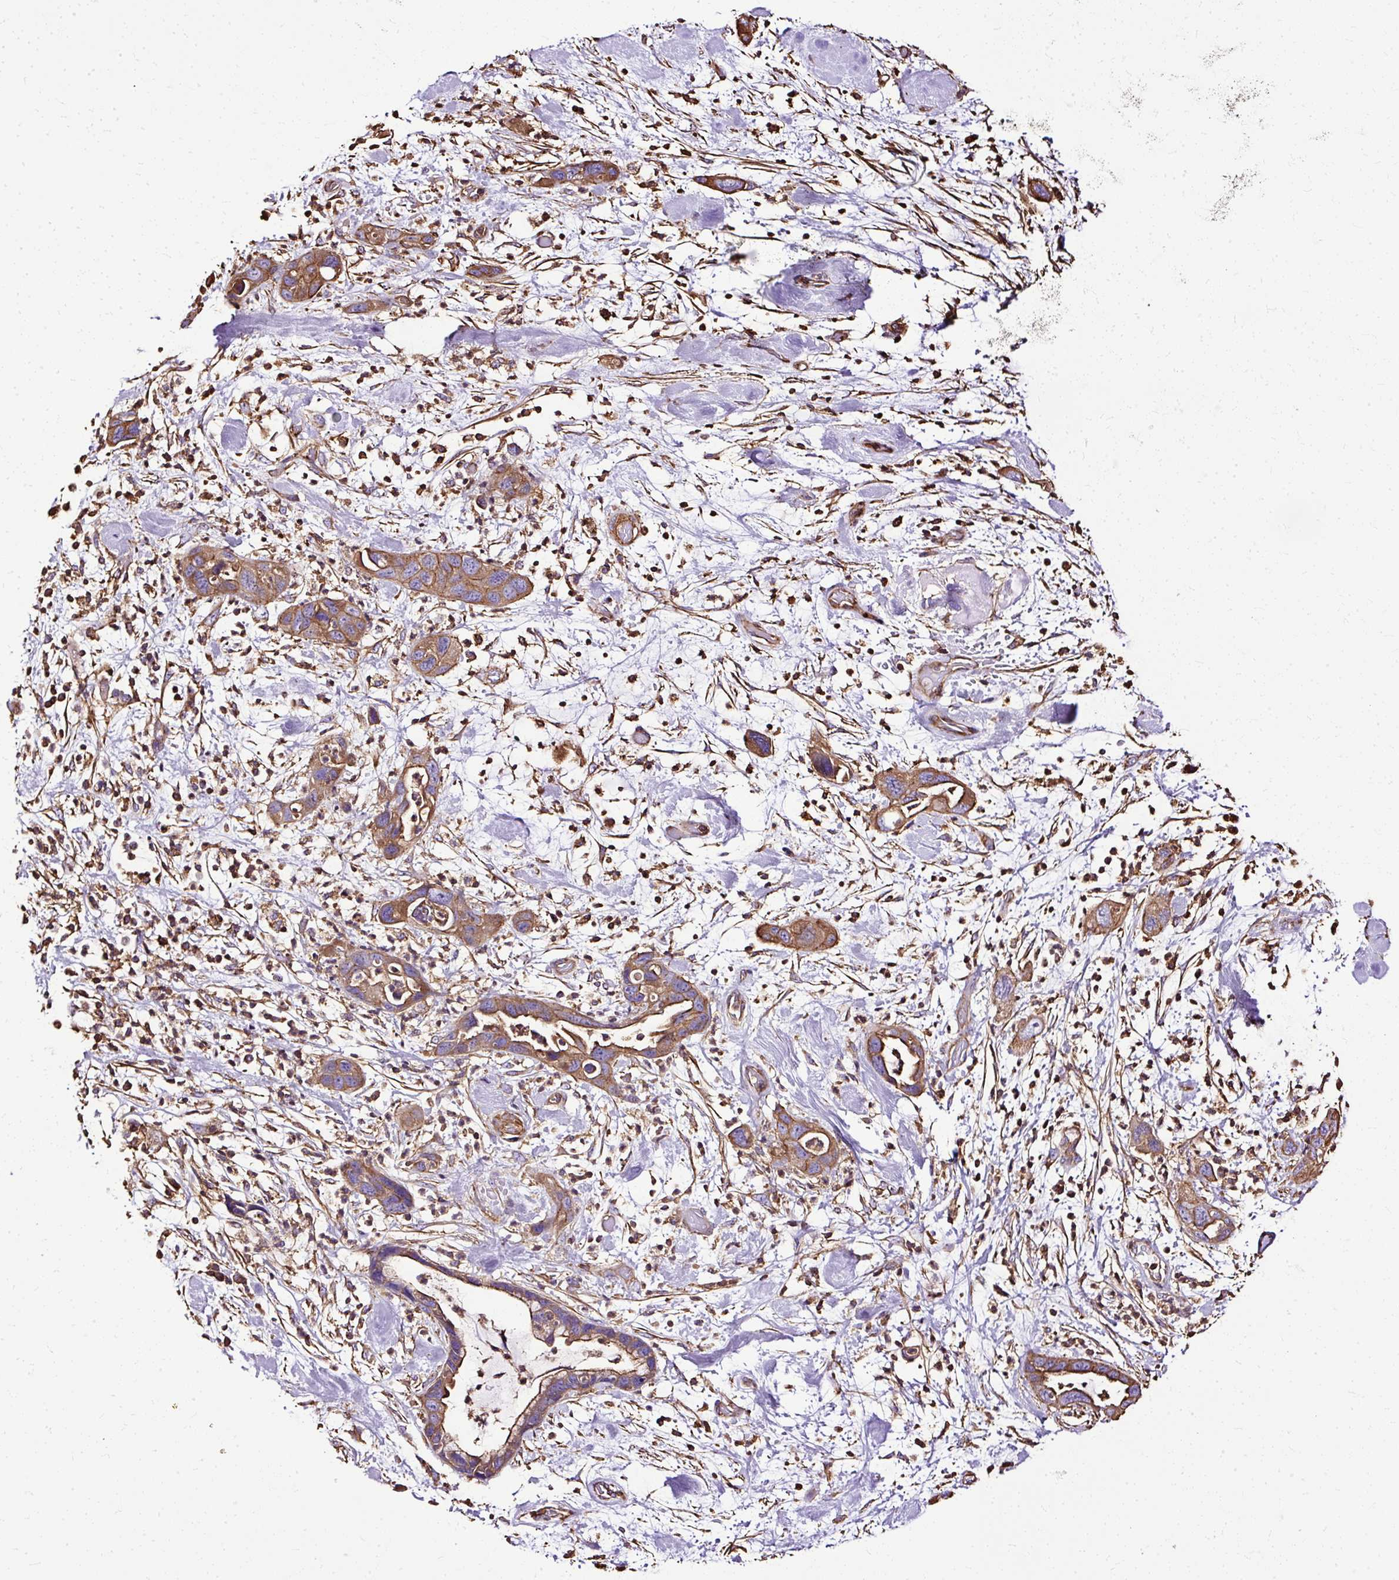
{"staining": {"intensity": "strong", "quantity": ">75%", "location": "cytoplasmic/membranous"}, "tissue": "pancreatic cancer", "cell_type": "Tumor cells", "image_type": "cancer", "snomed": [{"axis": "morphology", "description": "Adenocarcinoma, NOS"}, {"axis": "topography", "description": "Pancreas"}], "caption": "Strong cytoplasmic/membranous expression is identified in approximately >75% of tumor cells in adenocarcinoma (pancreatic).", "gene": "KLHL11", "patient": {"sex": "female", "age": 71}}